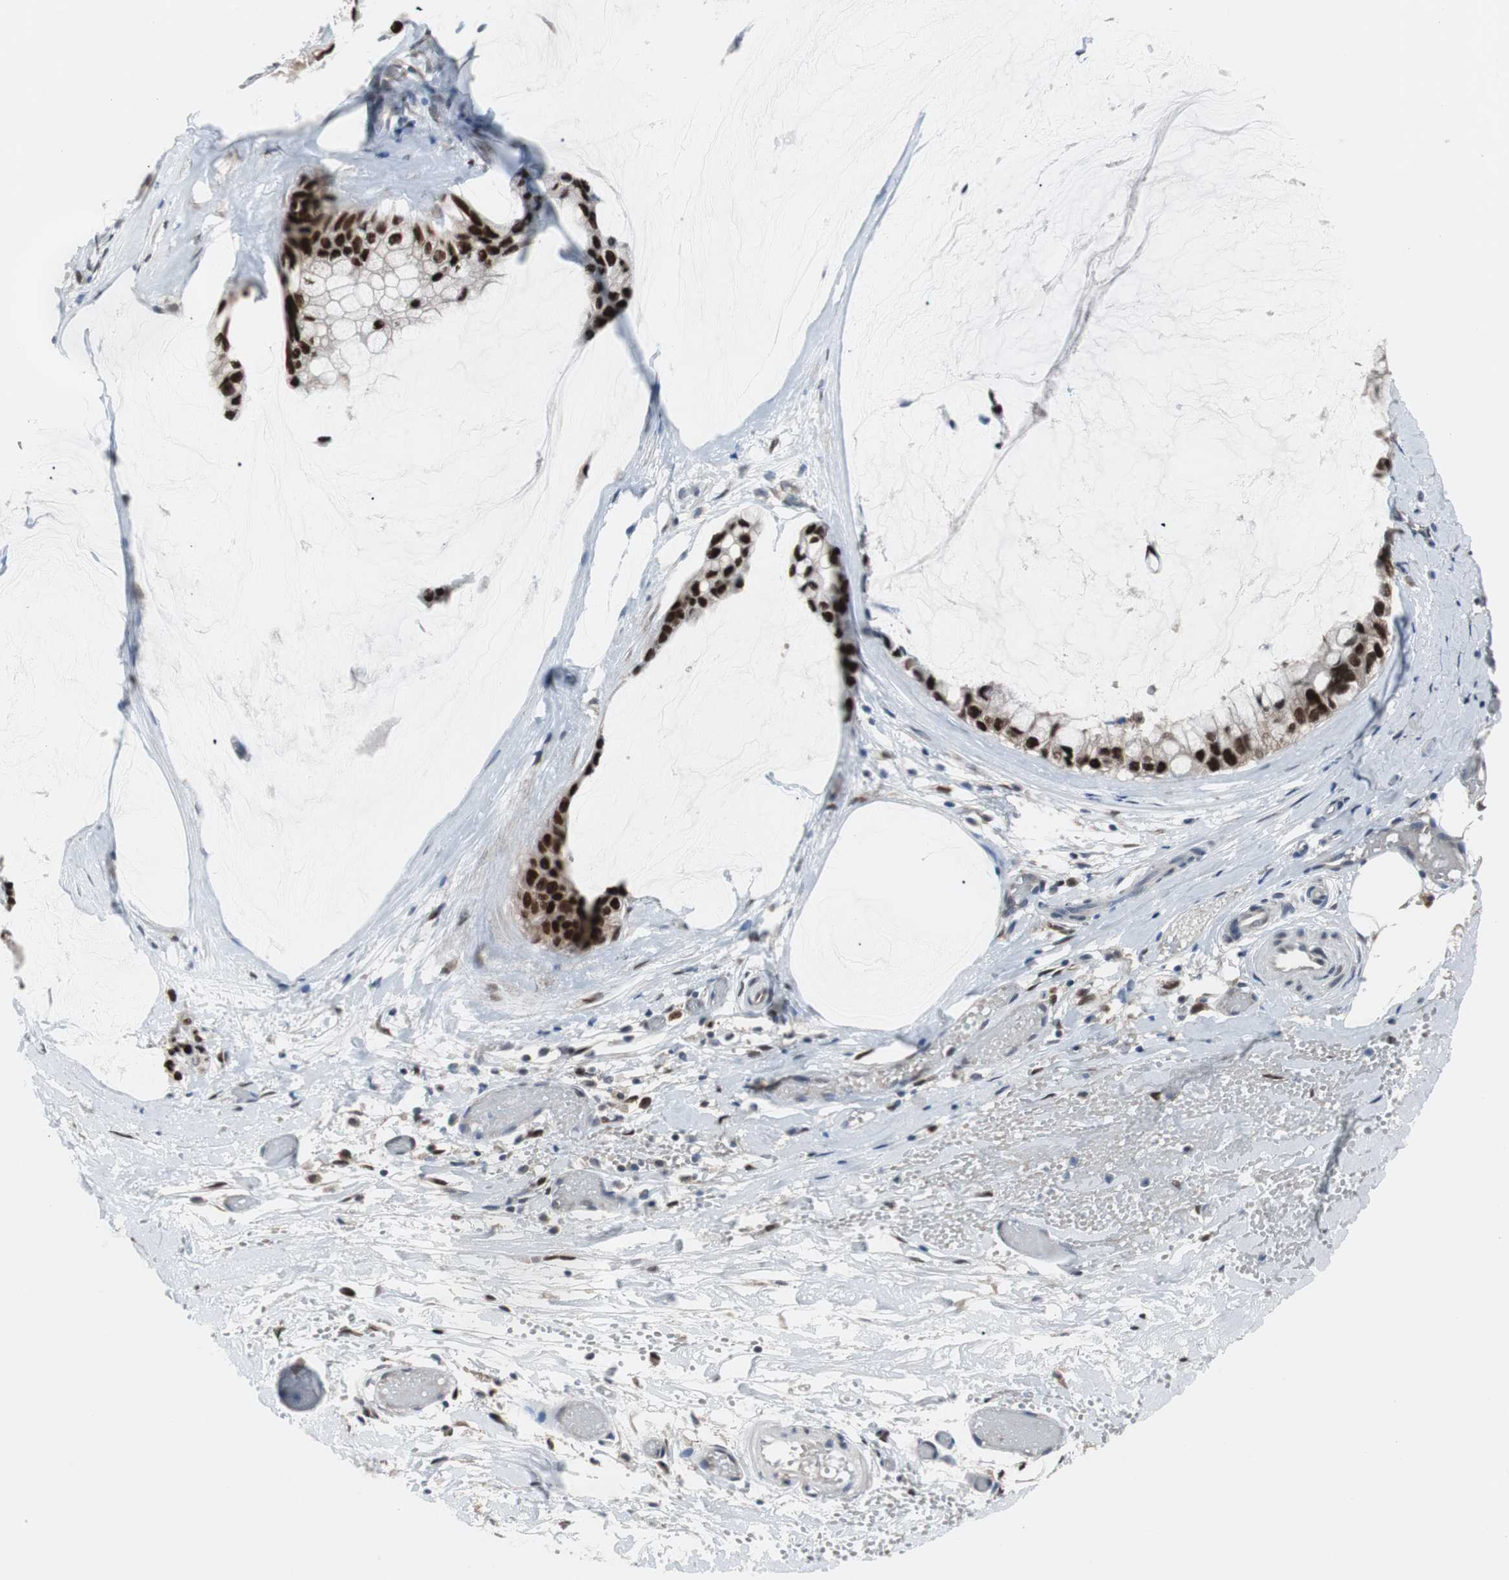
{"staining": {"intensity": "strong", "quantity": ">75%", "location": "nuclear"}, "tissue": "ovarian cancer", "cell_type": "Tumor cells", "image_type": "cancer", "snomed": [{"axis": "morphology", "description": "Cystadenocarcinoma, mucinous, NOS"}, {"axis": "topography", "description": "Ovary"}], "caption": "Approximately >75% of tumor cells in ovarian cancer (mucinous cystadenocarcinoma) show strong nuclear protein expression as visualized by brown immunohistochemical staining.", "gene": "ZHX2", "patient": {"sex": "female", "age": 39}}